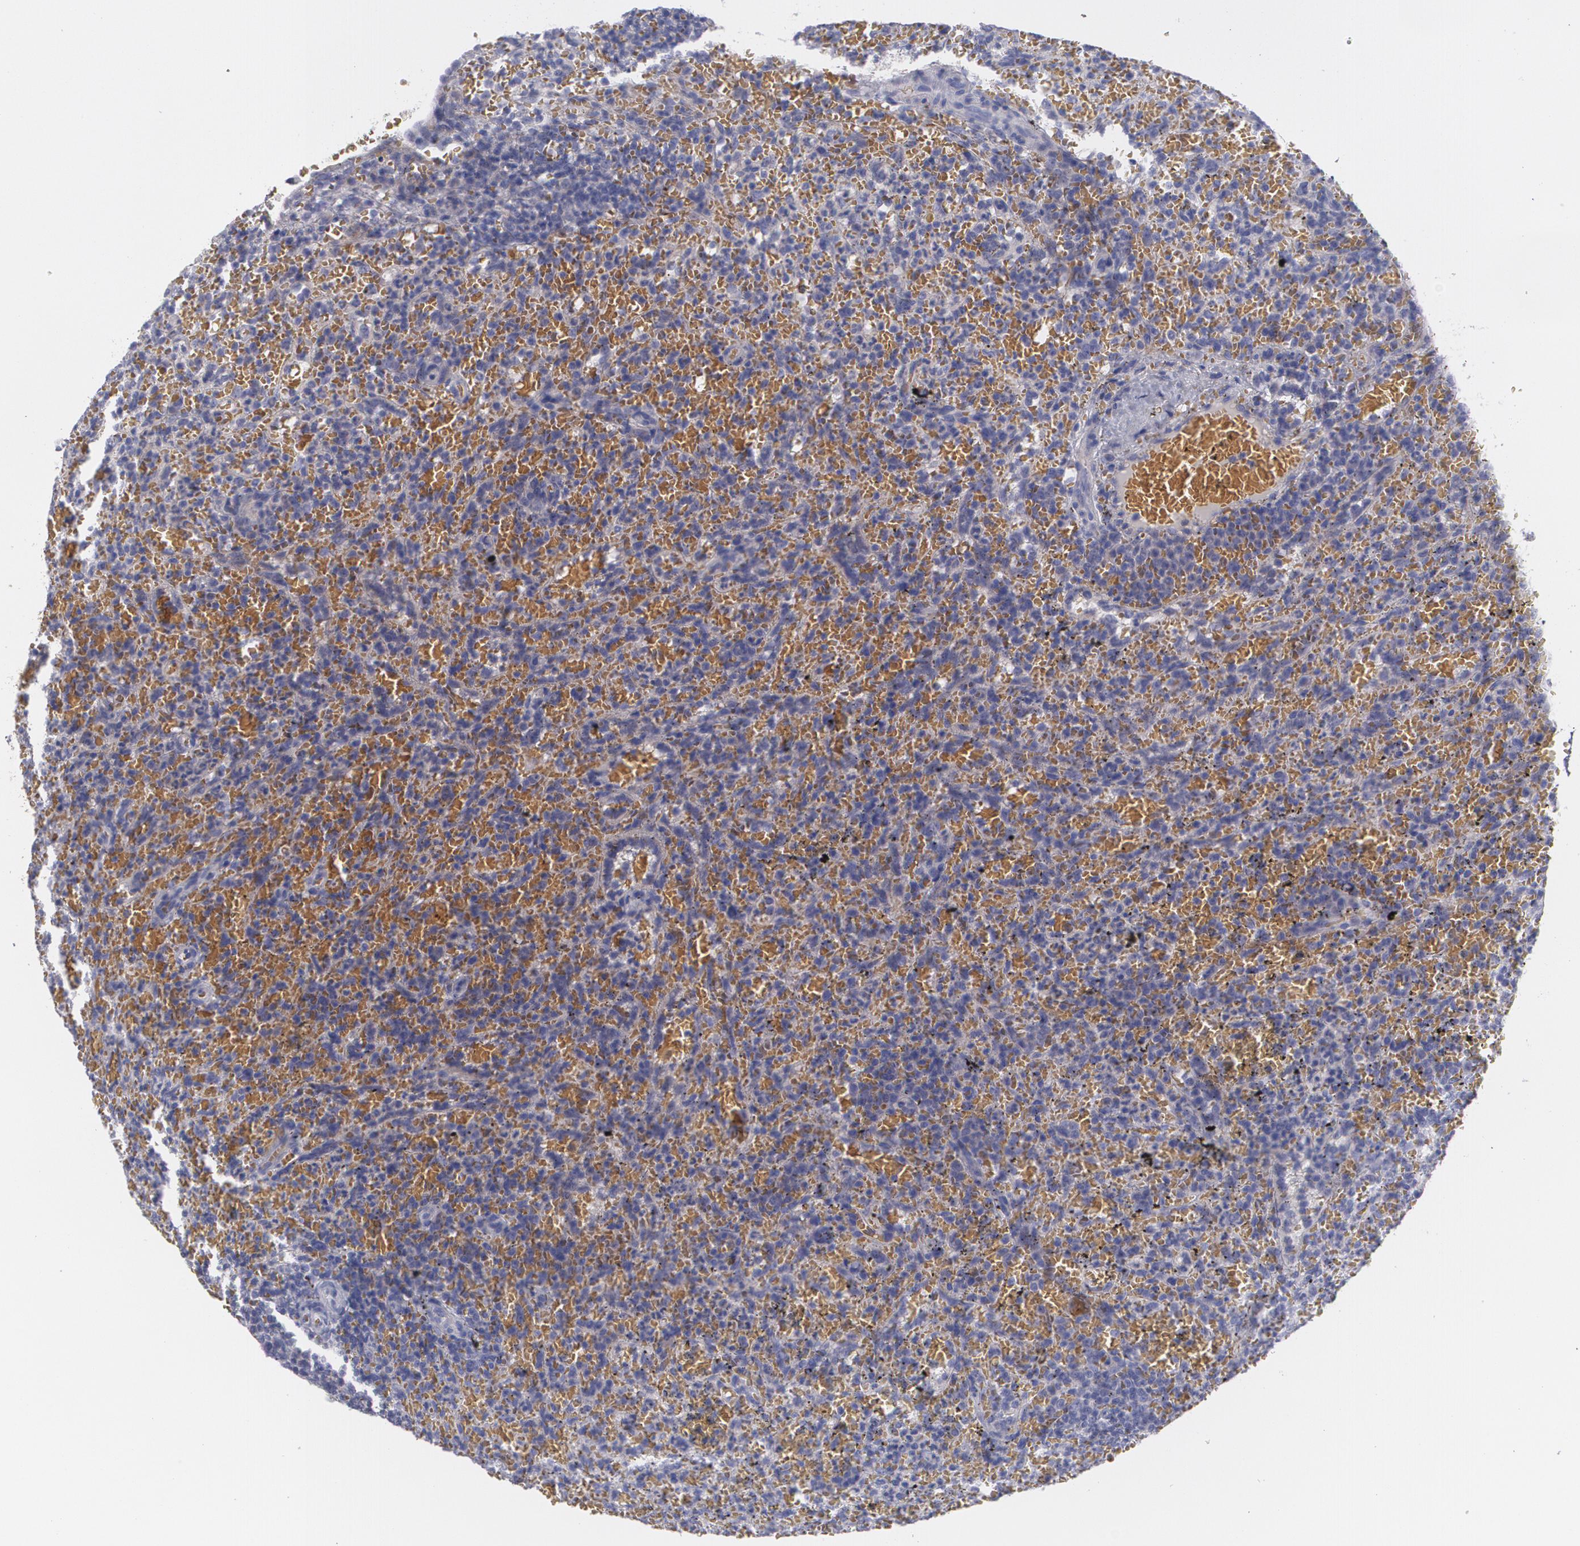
{"staining": {"intensity": "negative", "quantity": "none", "location": "none"}, "tissue": "lymphoma", "cell_type": "Tumor cells", "image_type": "cancer", "snomed": [{"axis": "morphology", "description": "Malignant lymphoma, non-Hodgkin's type, Low grade"}, {"axis": "topography", "description": "Spleen"}], "caption": "Protein analysis of lymphoma shows no significant staining in tumor cells.", "gene": "FBLN1", "patient": {"sex": "female", "age": 64}}